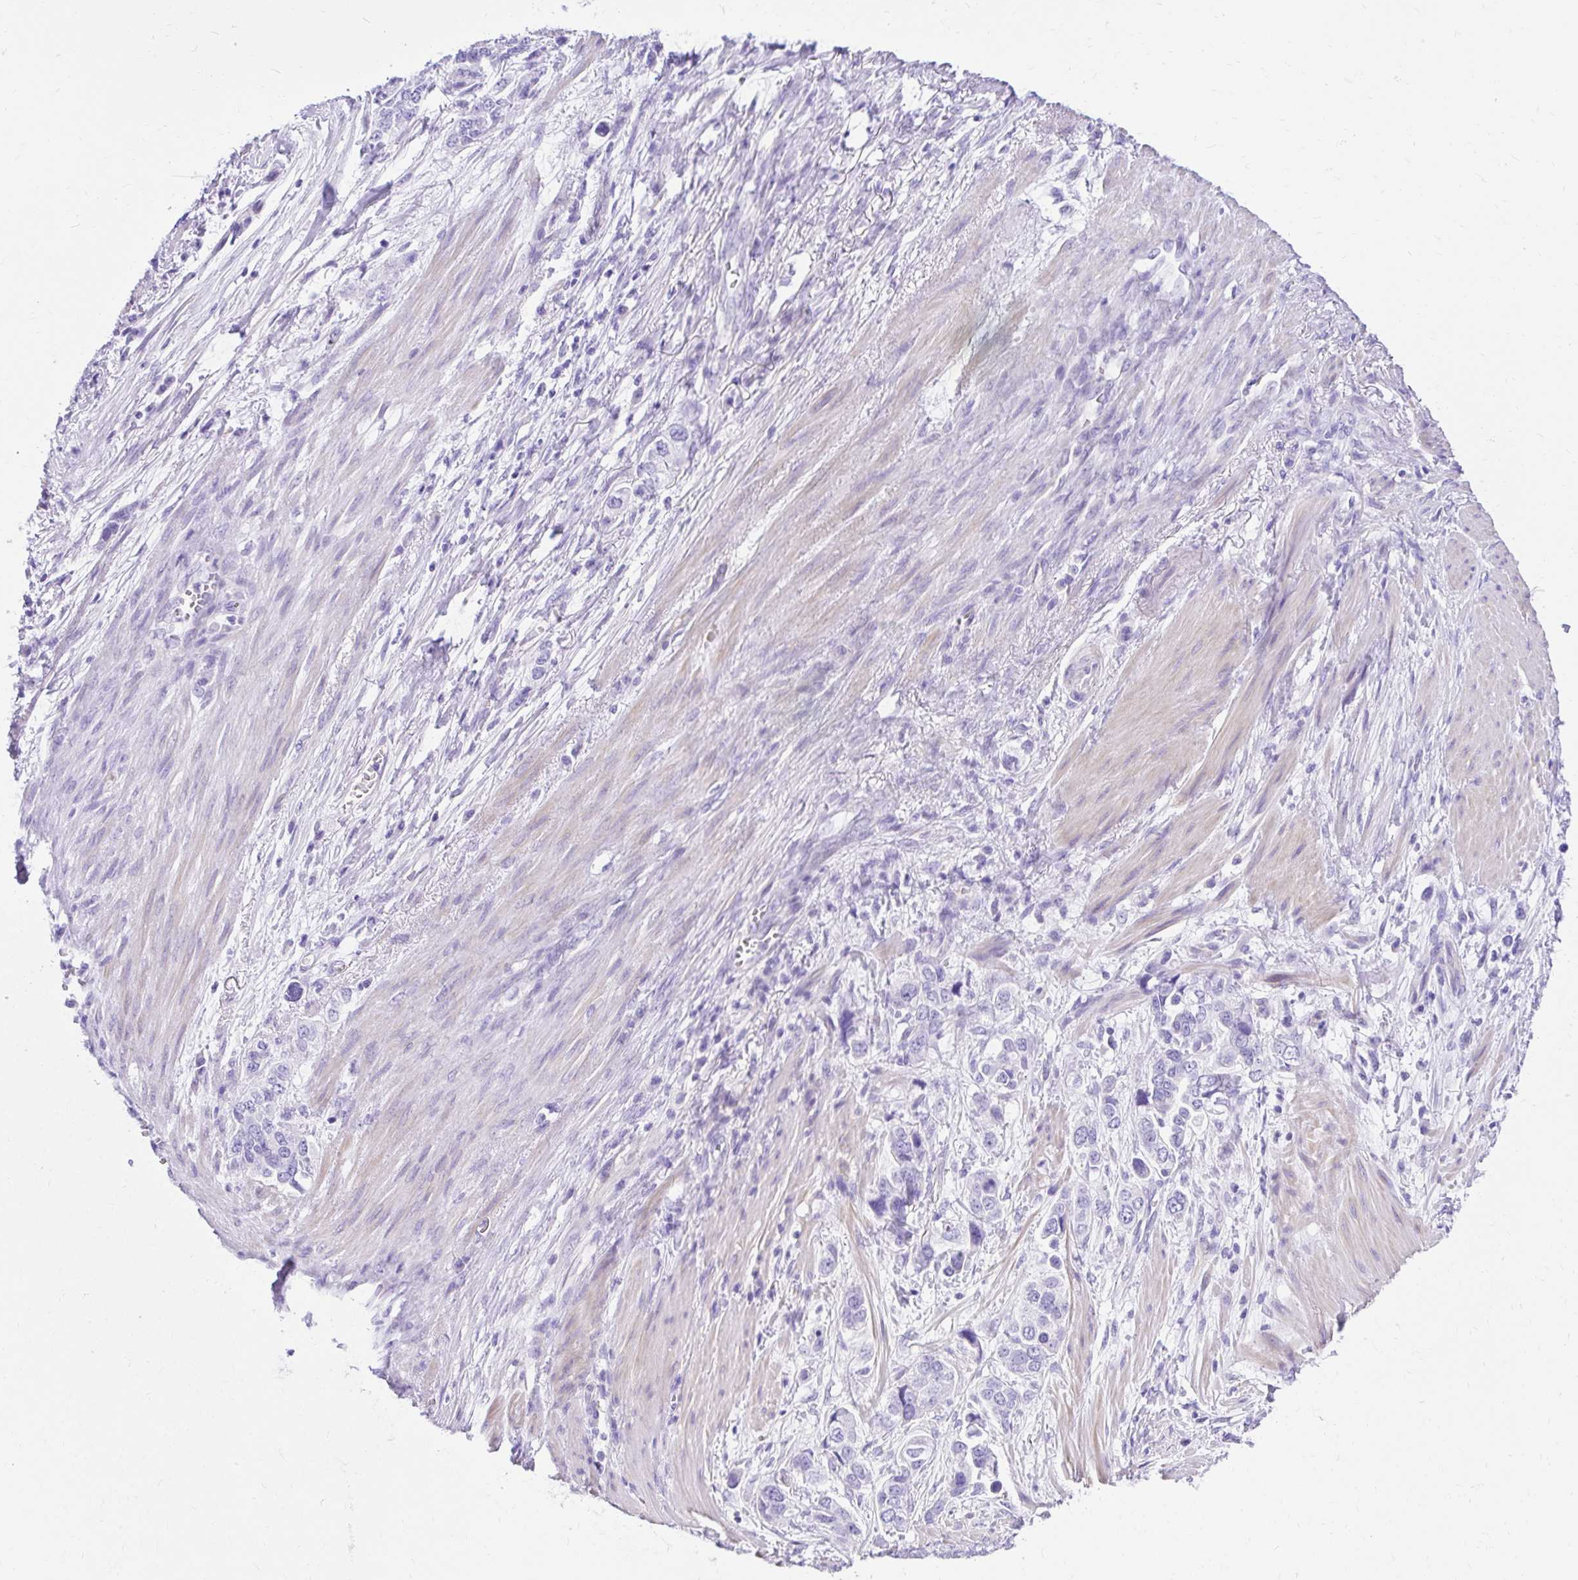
{"staining": {"intensity": "negative", "quantity": "none", "location": "none"}, "tissue": "stomach cancer", "cell_type": "Tumor cells", "image_type": "cancer", "snomed": [{"axis": "morphology", "description": "Adenocarcinoma, NOS"}, {"axis": "topography", "description": "Stomach, lower"}], "caption": "Tumor cells are negative for brown protein staining in stomach cancer (adenocarcinoma). (Immunohistochemistry (ihc), brightfield microscopy, high magnification).", "gene": "PELI3", "patient": {"sex": "female", "age": 93}}